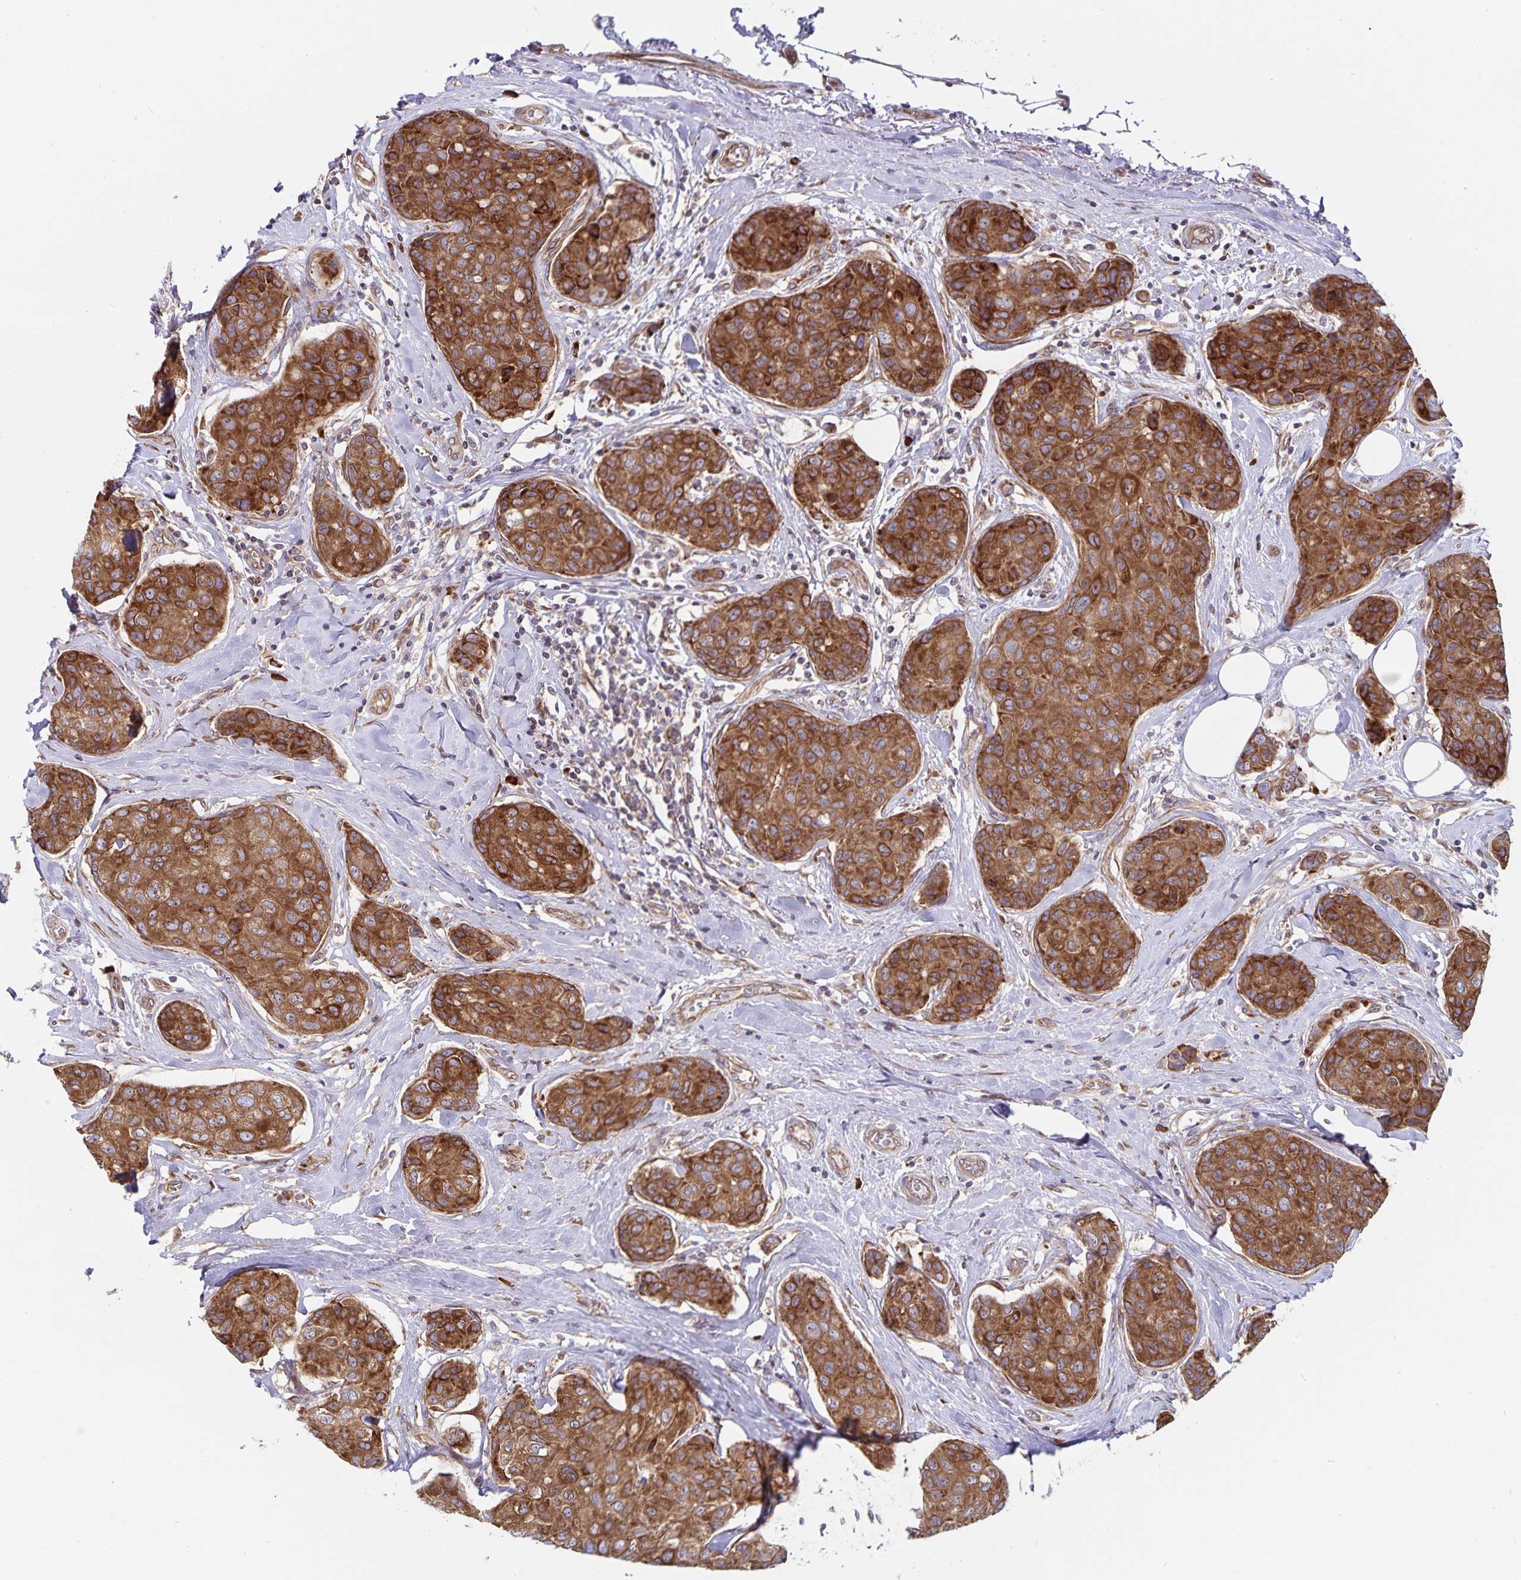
{"staining": {"intensity": "strong", "quantity": ">75%", "location": "cytoplasmic/membranous"}, "tissue": "breast cancer", "cell_type": "Tumor cells", "image_type": "cancer", "snomed": [{"axis": "morphology", "description": "Duct carcinoma"}, {"axis": "topography", "description": "Breast"}], "caption": "A brown stain labels strong cytoplasmic/membranous positivity of a protein in human breast cancer (intraductal carcinoma) tumor cells. (DAB IHC with brightfield microscopy, high magnification).", "gene": "SEC62", "patient": {"sex": "female", "age": 80}}